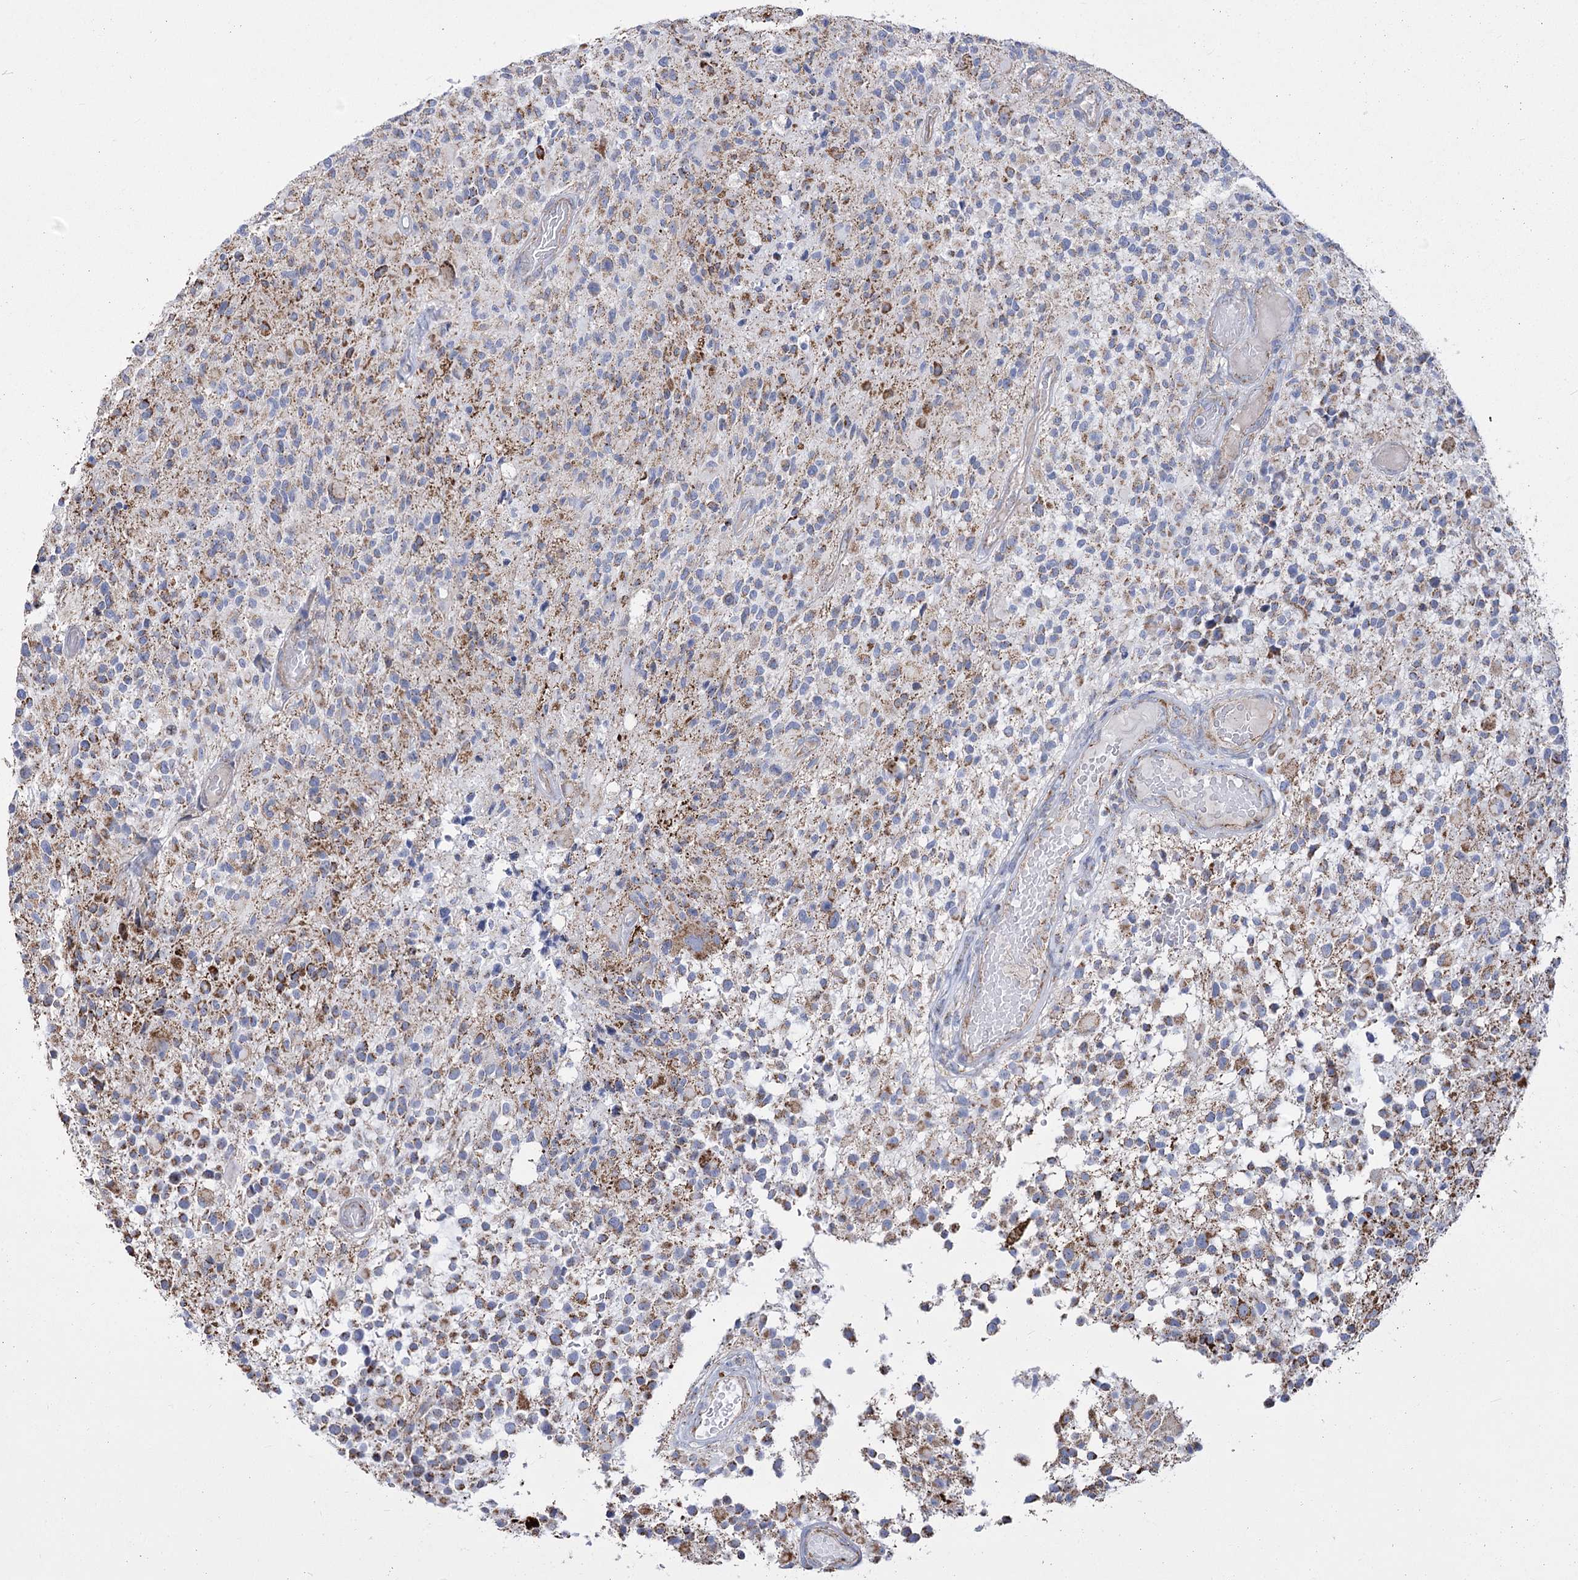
{"staining": {"intensity": "moderate", "quantity": "25%-75%", "location": "cytoplasmic/membranous"}, "tissue": "glioma", "cell_type": "Tumor cells", "image_type": "cancer", "snomed": [{"axis": "morphology", "description": "Glioma, malignant, High grade"}, {"axis": "morphology", "description": "Glioblastoma, NOS"}, {"axis": "topography", "description": "Brain"}], "caption": "IHC histopathology image of neoplastic tissue: malignant glioma (high-grade) stained using immunohistochemistry (IHC) reveals medium levels of moderate protein expression localized specifically in the cytoplasmic/membranous of tumor cells, appearing as a cytoplasmic/membranous brown color.", "gene": "PDHB", "patient": {"sex": "male", "age": 60}}